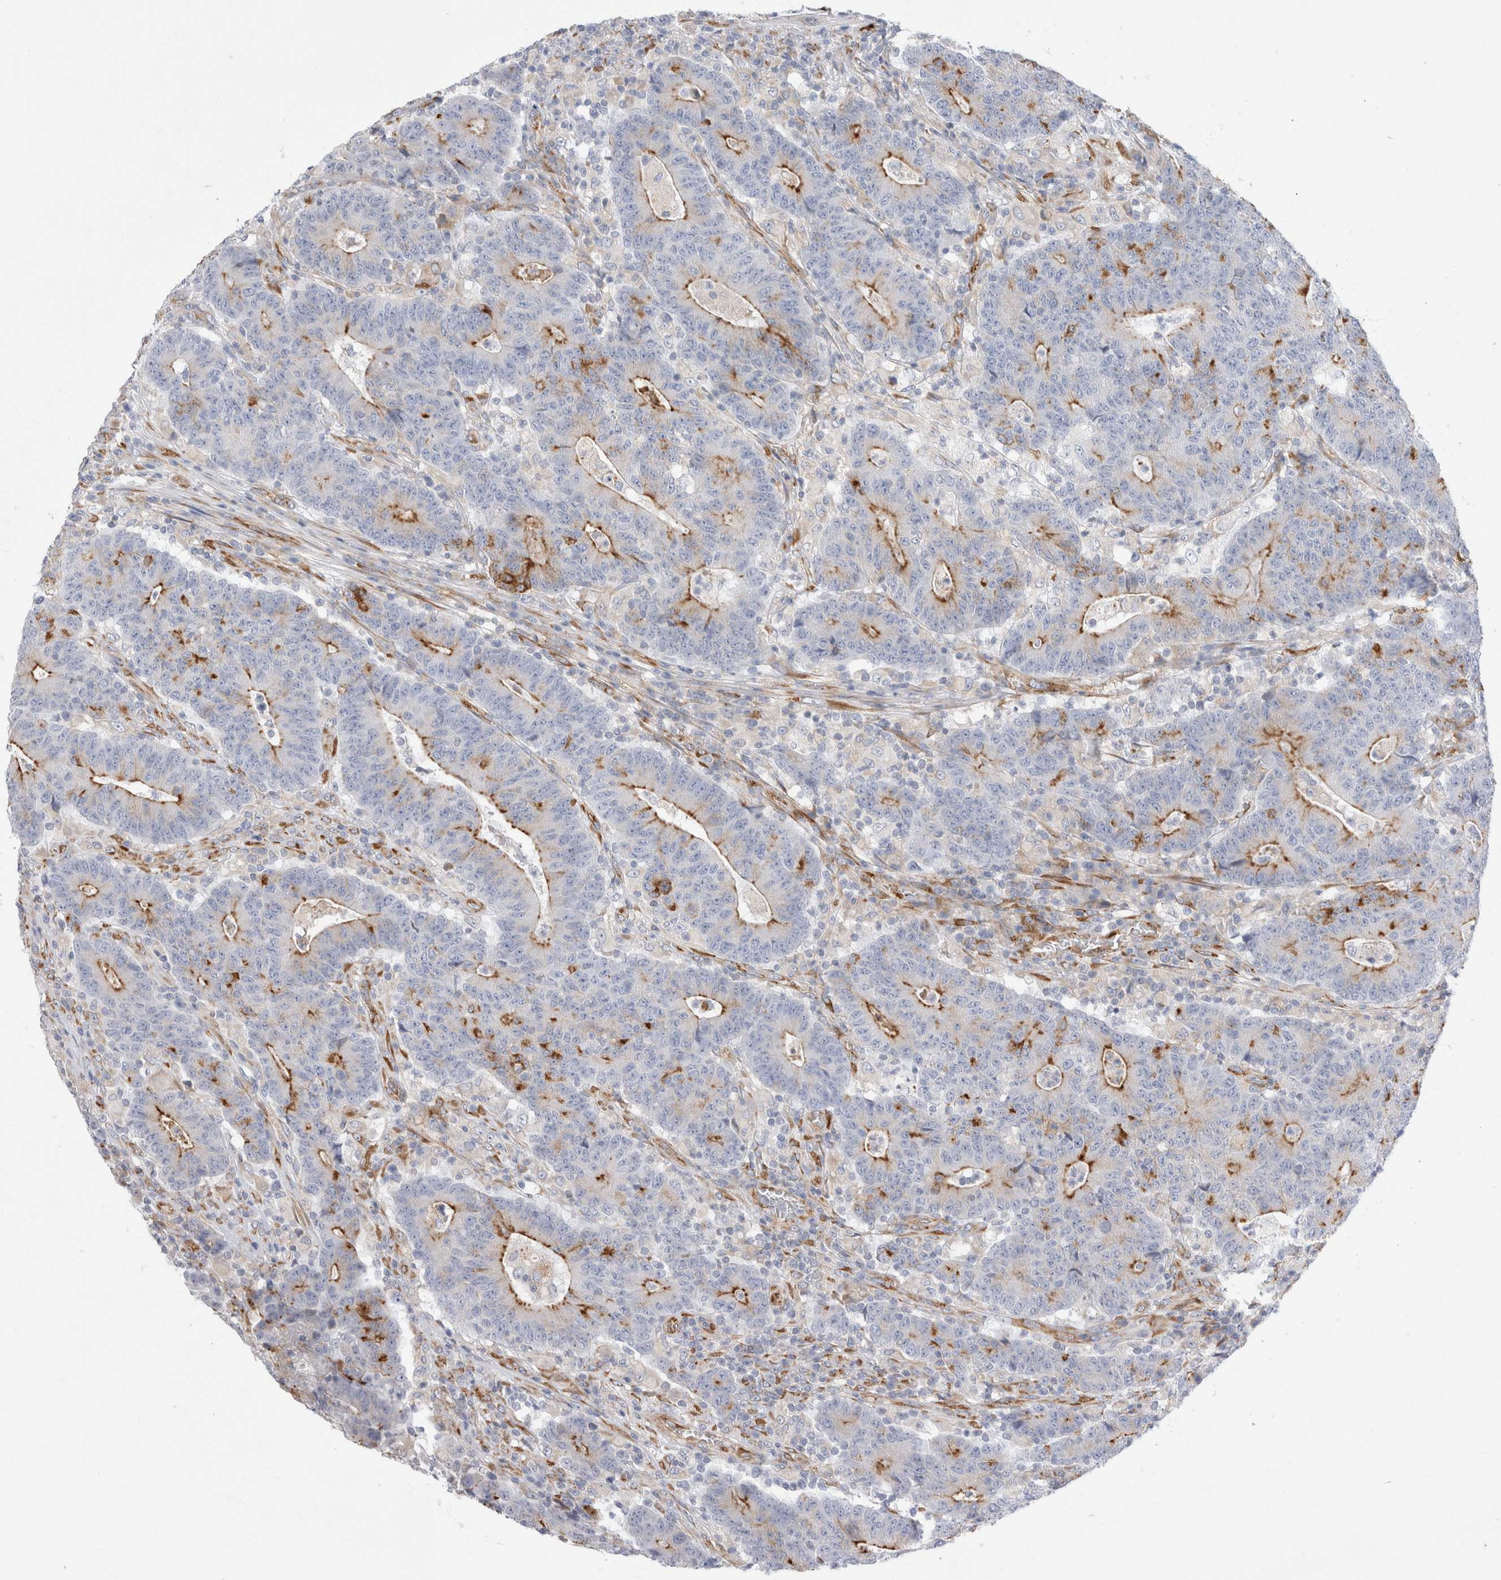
{"staining": {"intensity": "moderate", "quantity": "<25%", "location": "cytoplasmic/membranous"}, "tissue": "colorectal cancer", "cell_type": "Tumor cells", "image_type": "cancer", "snomed": [{"axis": "morphology", "description": "Normal tissue, NOS"}, {"axis": "morphology", "description": "Adenocarcinoma, NOS"}, {"axis": "topography", "description": "Colon"}], "caption": "This is an image of IHC staining of colorectal cancer, which shows moderate staining in the cytoplasmic/membranous of tumor cells.", "gene": "CNPY4", "patient": {"sex": "female", "age": 75}}